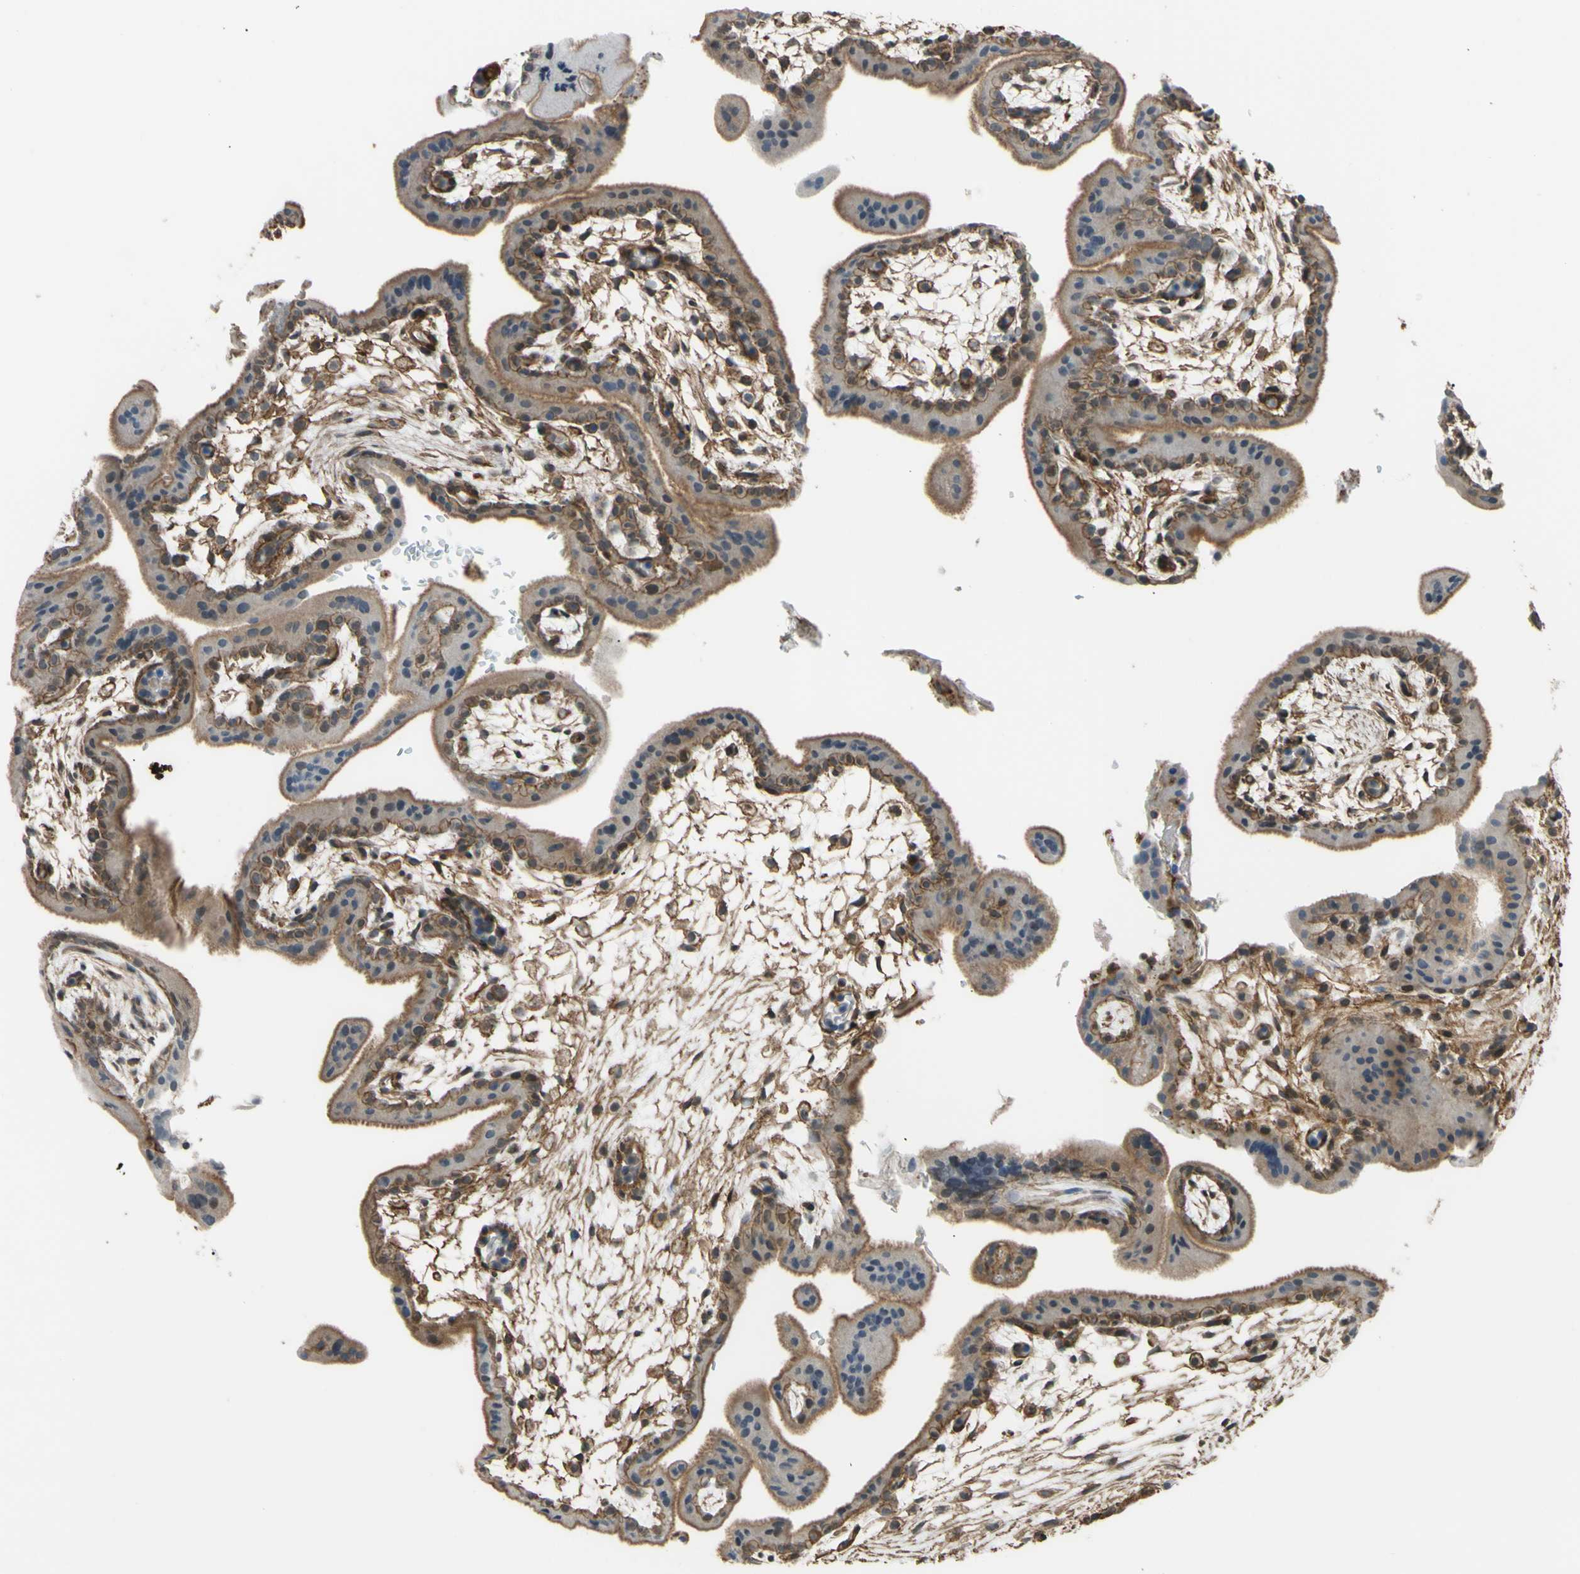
{"staining": {"intensity": "moderate", "quantity": ">75%", "location": "cytoplasmic/membranous"}, "tissue": "placenta", "cell_type": "Trophoblastic cells", "image_type": "normal", "snomed": [{"axis": "morphology", "description": "Normal tissue, NOS"}, {"axis": "topography", "description": "Placenta"}], "caption": "A medium amount of moderate cytoplasmic/membranous expression is seen in approximately >75% of trophoblastic cells in benign placenta.", "gene": "ADD3", "patient": {"sex": "female", "age": 35}}